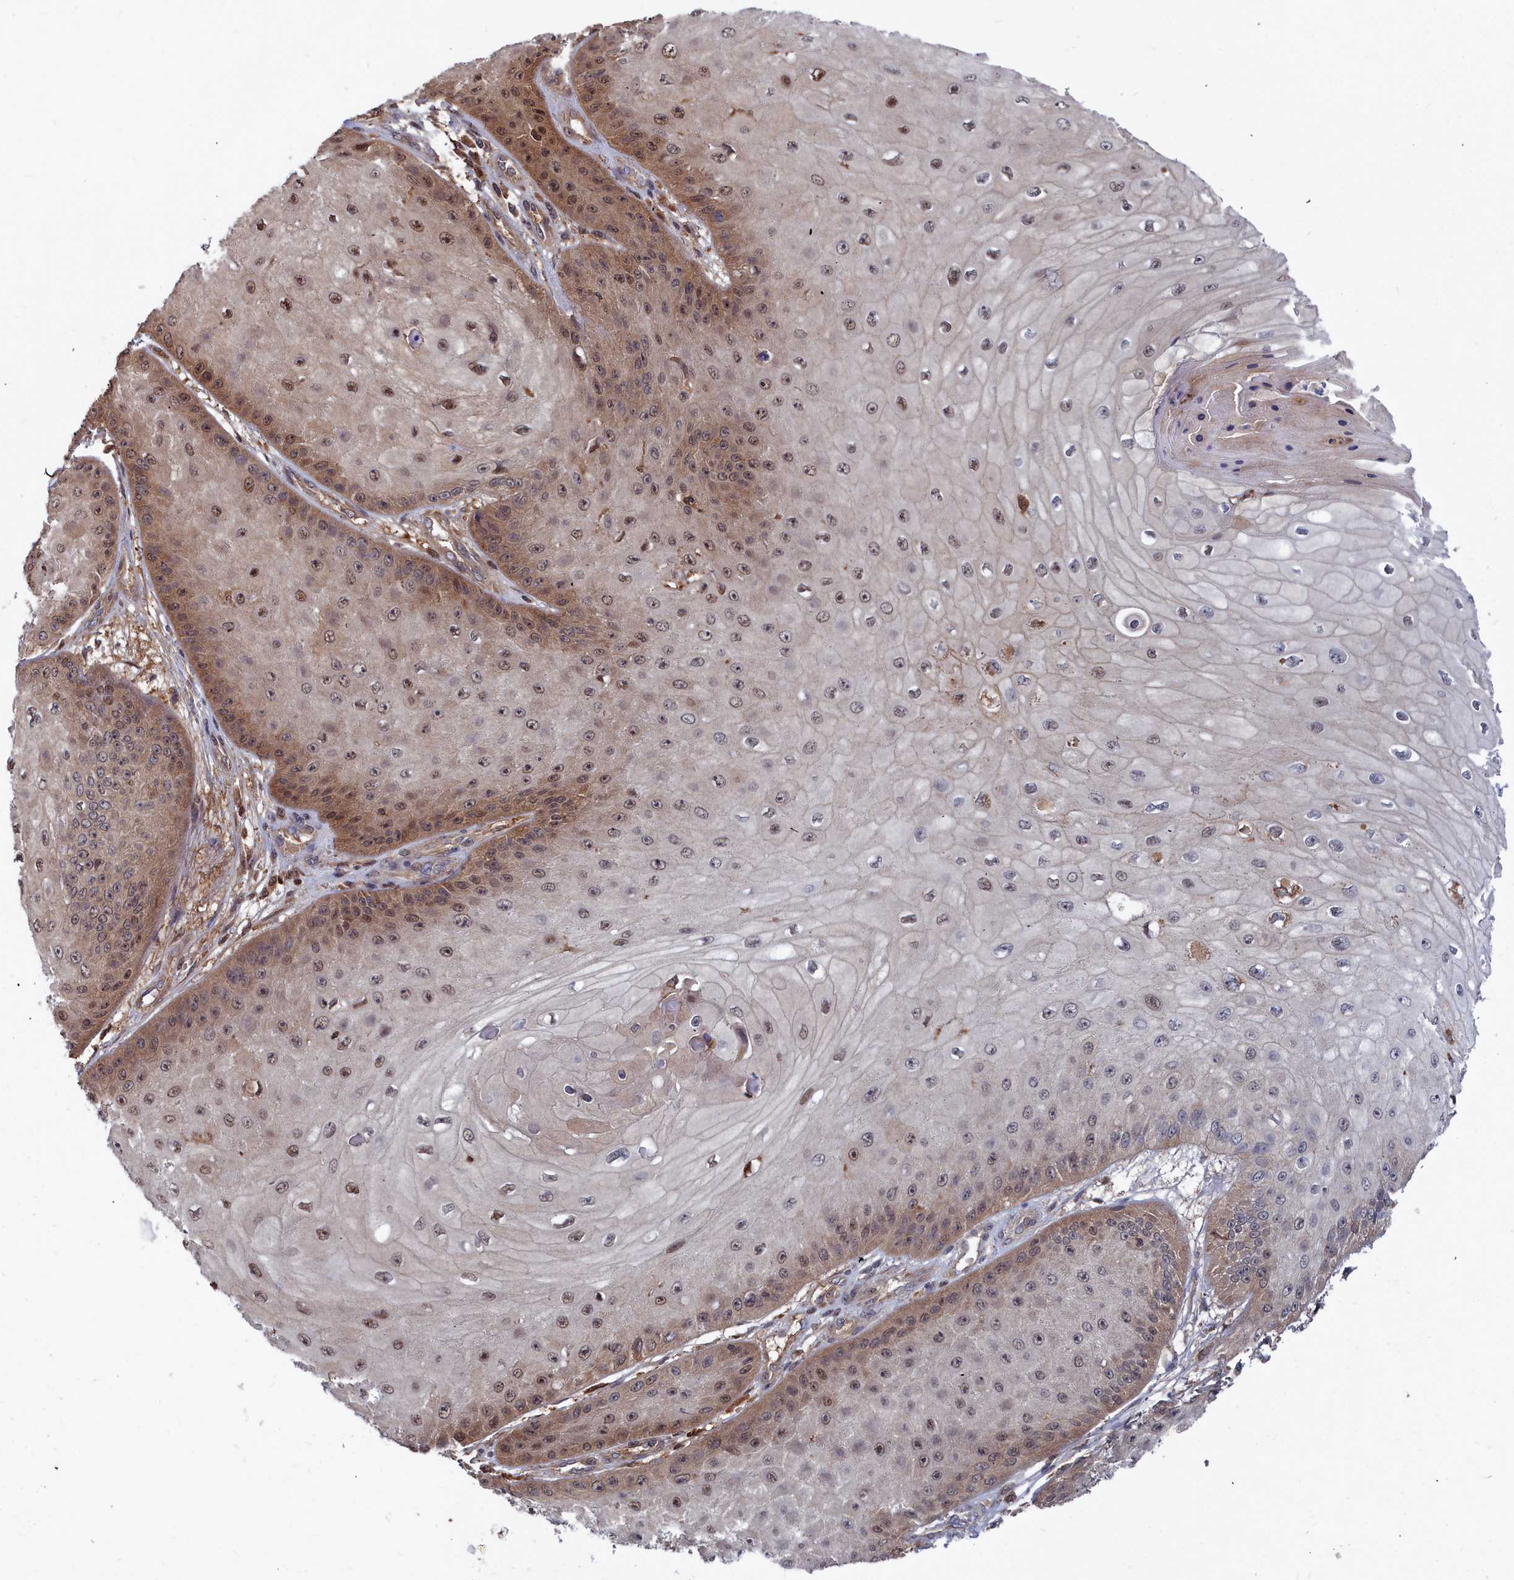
{"staining": {"intensity": "moderate", "quantity": "25%-75%", "location": "cytoplasmic/membranous,nuclear"}, "tissue": "skin cancer", "cell_type": "Tumor cells", "image_type": "cancer", "snomed": [{"axis": "morphology", "description": "Squamous cell carcinoma, NOS"}, {"axis": "topography", "description": "Skin"}], "caption": "Immunohistochemistry (IHC) image of neoplastic tissue: human skin cancer (squamous cell carcinoma) stained using immunohistochemistry (IHC) displays medium levels of moderate protein expression localized specifically in the cytoplasmic/membranous and nuclear of tumor cells, appearing as a cytoplasmic/membranous and nuclear brown color.", "gene": "GFRA2", "patient": {"sex": "male", "age": 70}}